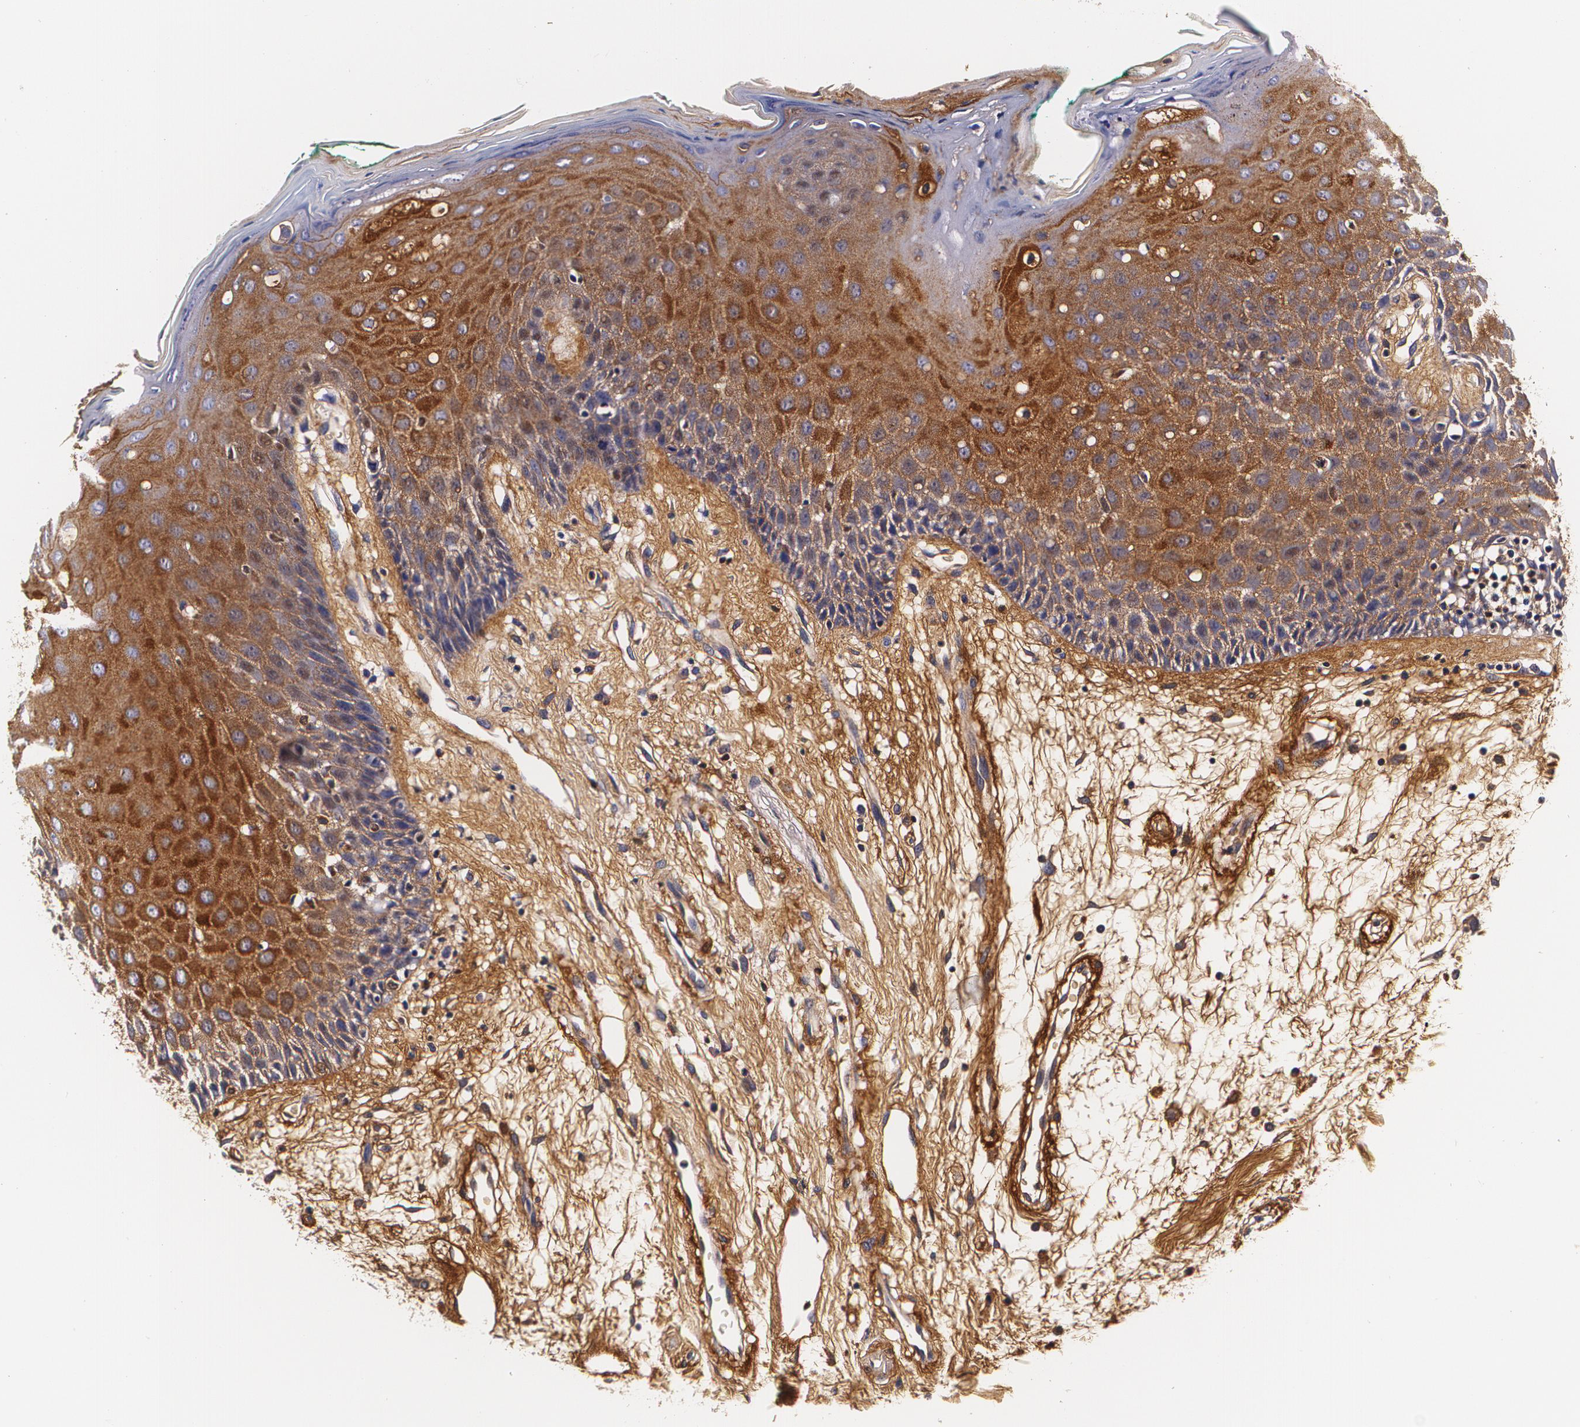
{"staining": {"intensity": "moderate", "quantity": "25%-75%", "location": "cytoplasmic/membranous"}, "tissue": "oral mucosa", "cell_type": "Squamous epithelial cells", "image_type": "normal", "snomed": [{"axis": "morphology", "description": "Normal tissue, NOS"}, {"axis": "morphology", "description": "Squamous cell carcinoma, NOS"}, {"axis": "topography", "description": "Skeletal muscle"}, {"axis": "topography", "description": "Oral tissue"}, {"axis": "topography", "description": "Head-Neck"}], "caption": "Immunohistochemistry (IHC) (DAB) staining of unremarkable oral mucosa displays moderate cytoplasmic/membranous protein staining in about 25%-75% of squamous epithelial cells.", "gene": "TTR", "patient": {"sex": "female", "age": 84}}